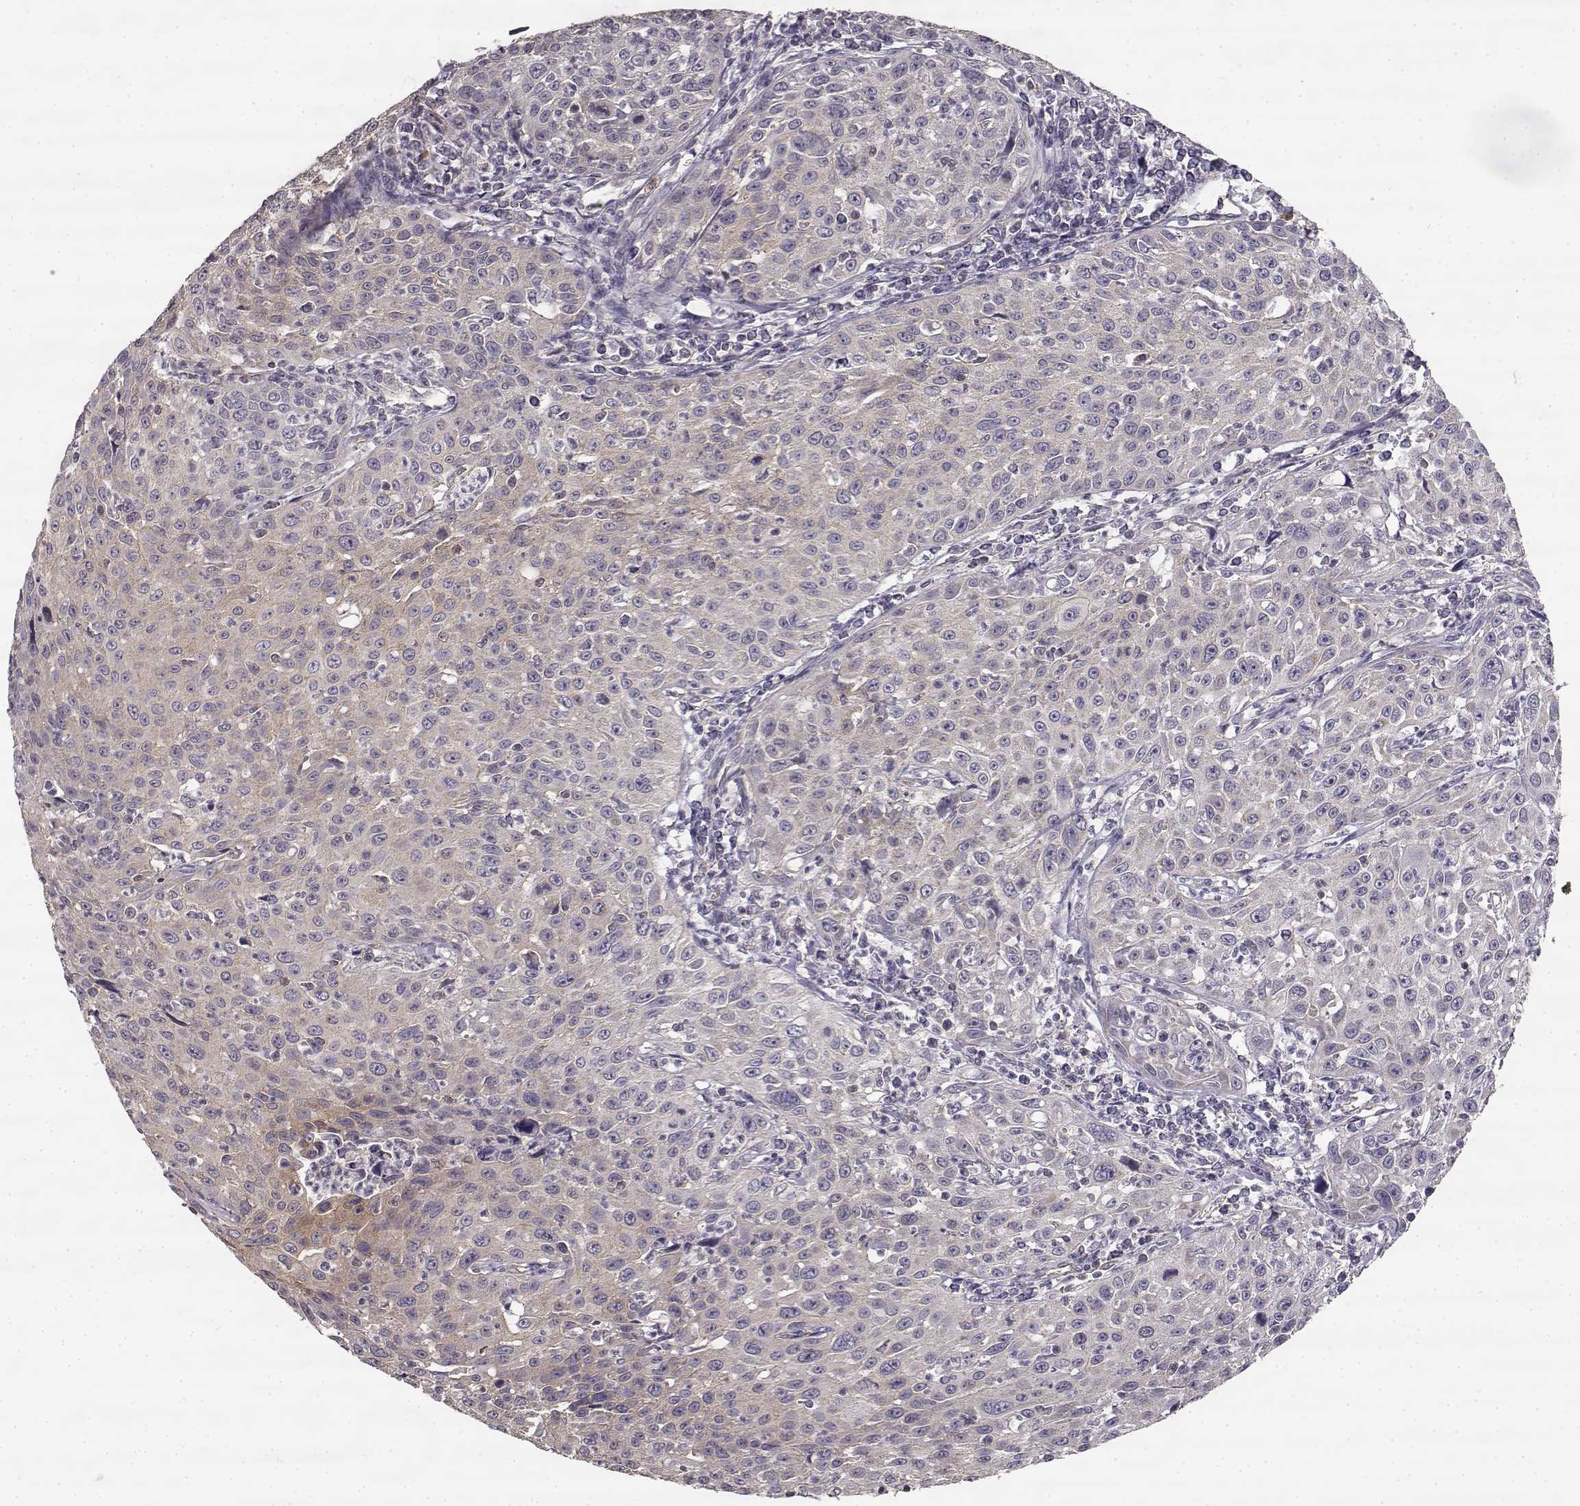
{"staining": {"intensity": "weak", "quantity": "25%-75%", "location": "cytoplasmic/membranous"}, "tissue": "cervical cancer", "cell_type": "Tumor cells", "image_type": "cancer", "snomed": [{"axis": "morphology", "description": "Squamous cell carcinoma, NOS"}, {"axis": "topography", "description": "Cervix"}], "caption": "Tumor cells reveal low levels of weak cytoplasmic/membranous staining in approximately 25%-75% of cells in squamous cell carcinoma (cervical). The staining was performed using DAB (3,3'-diaminobenzidine) to visualize the protein expression in brown, while the nuclei were stained in blue with hematoxylin (Magnification: 20x).", "gene": "ERBB3", "patient": {"sex": "female", "age": 26}}